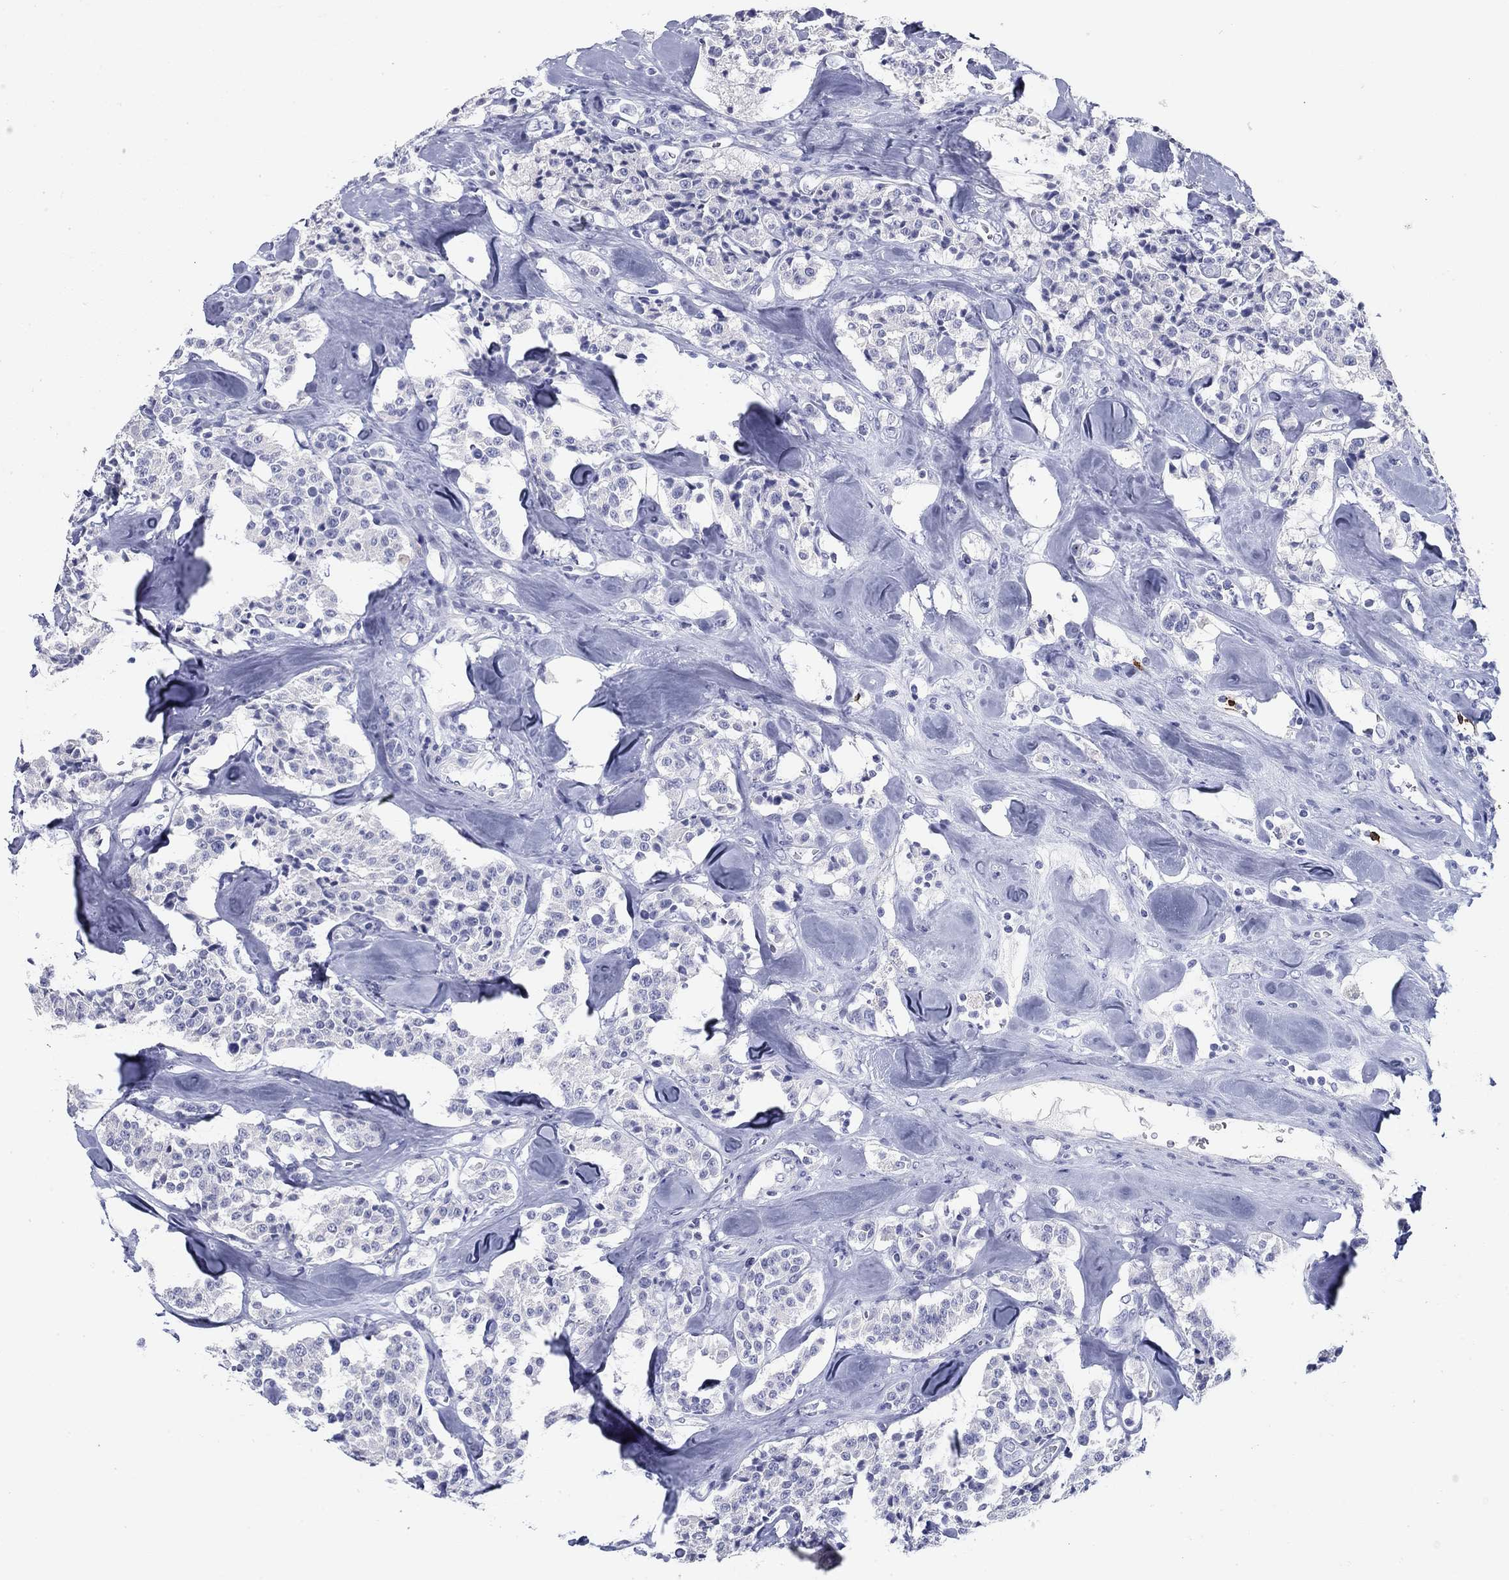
{"staining": {"intensity": "negative", "quantity": "none", "location": "none"}, "tissue": "carcinoid", "cell_type": "Tumor cells", "image_type": "cancer", "snomed": [{"axis": "morphology", "description": "Carcinoid, malignant, NOS"}, {"axis": "topography", "description": "Pancreas"}], "caption": "High magnification brightfield microscopy of carcinoid stained with DAB (3,3'-diaminobenzidine) (brown) and counterstained with hematoxylin (blue): tumor cells show no significant positivity.", "gene": "CD79B", "patient": {"sex": "male", "age": 41}}